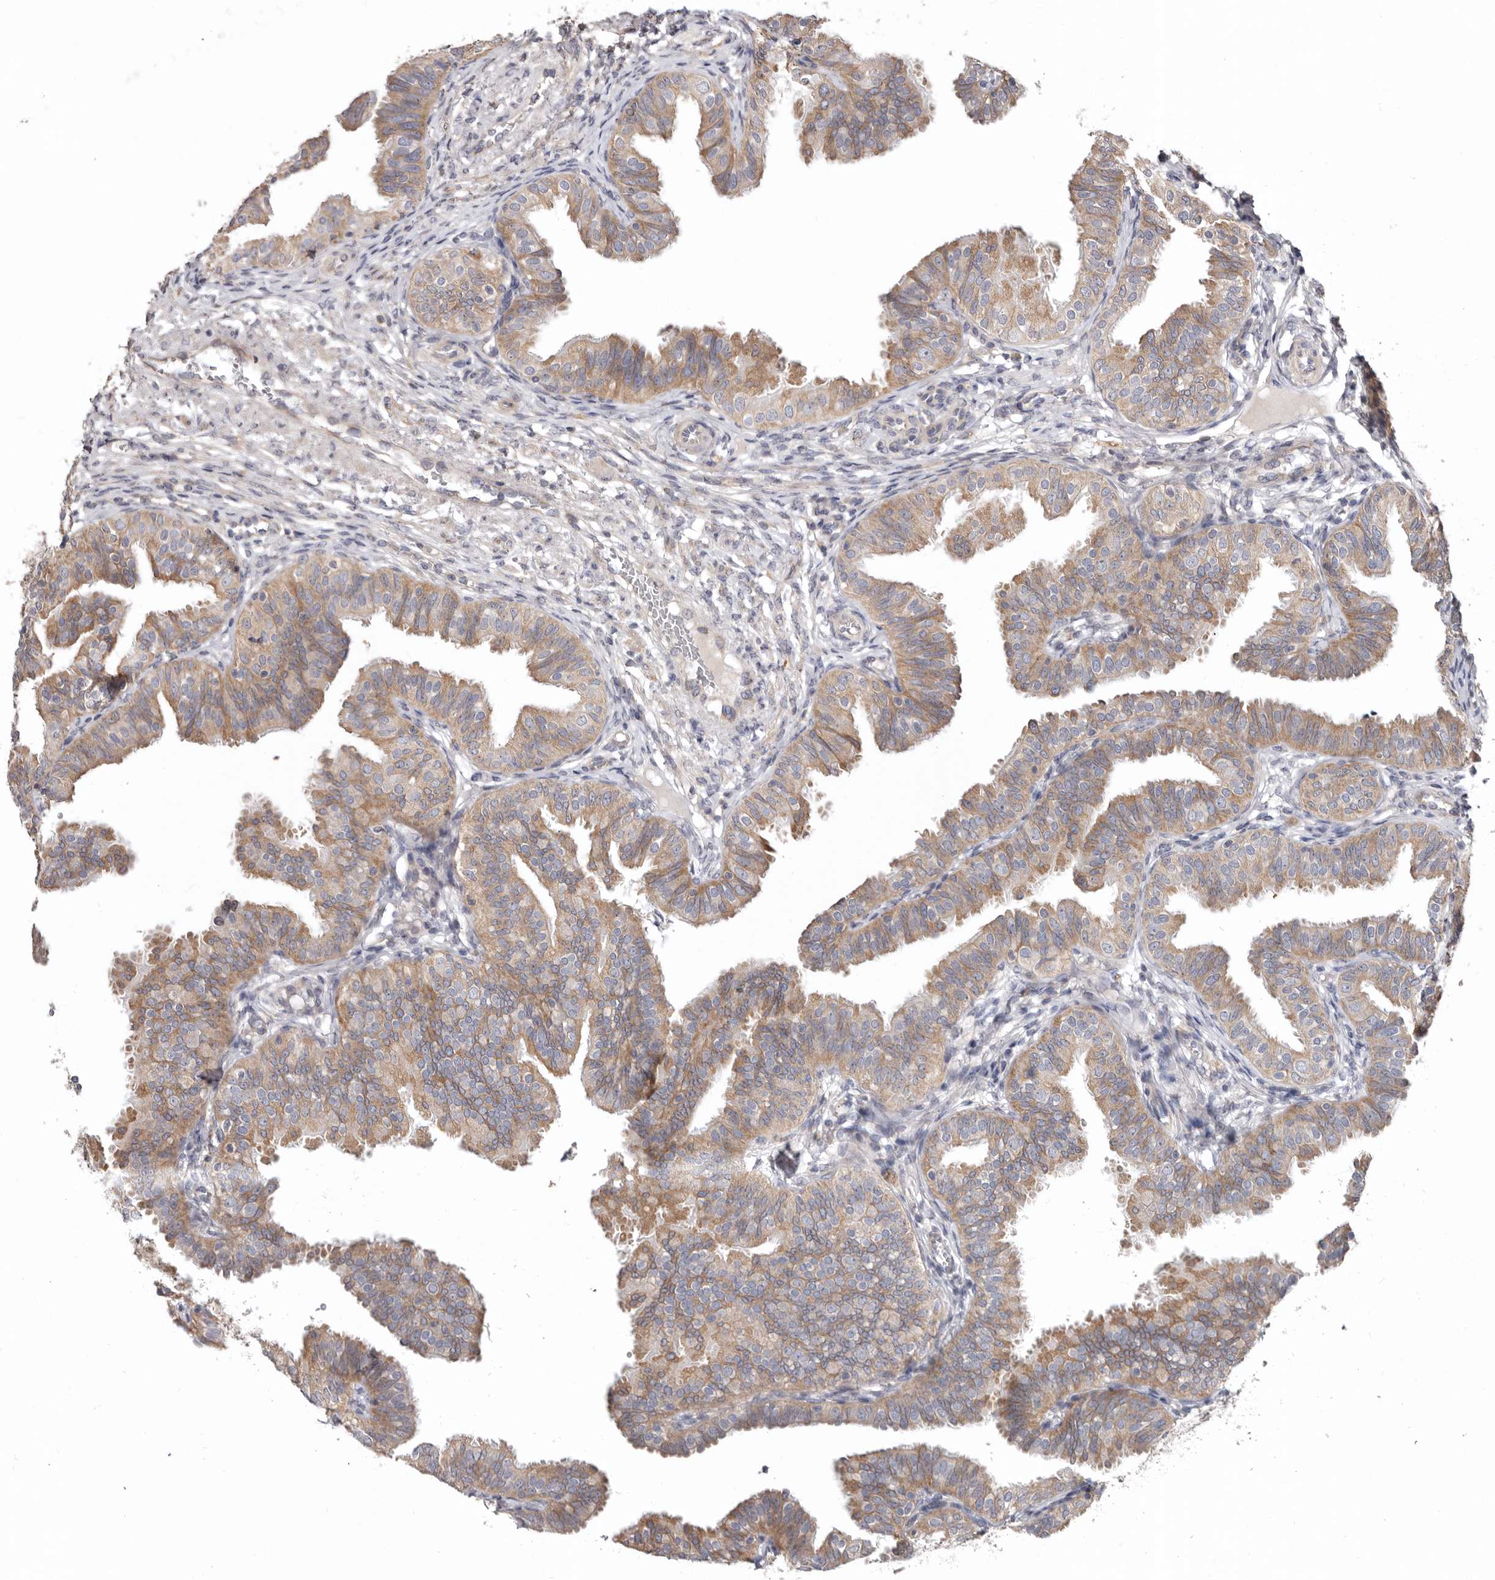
{"staining": {"intensity": "moderate", "quantity": ">75%", "location": "cytoplasmic/membranous"}, "tissue": "fallopian tube", "cell_type": "Glandular cells", "image_type": "normal", "snomed": [{"axis": "morphology", "description": "Normal tissue, NOS"}, {"axis": "topography", "description": "Fallopian tube"}], "caption": "This image demonstrates unremarkable fallopian tube stained with immunohistochemistry to label a protein in brown. The cytoplasmic/membranous of glandular cells show moderate positivity for the protein. Nuclei are counter-stained blue.", "gene": "TMUB1", "patient": {"sex": "female", "age": 35}}